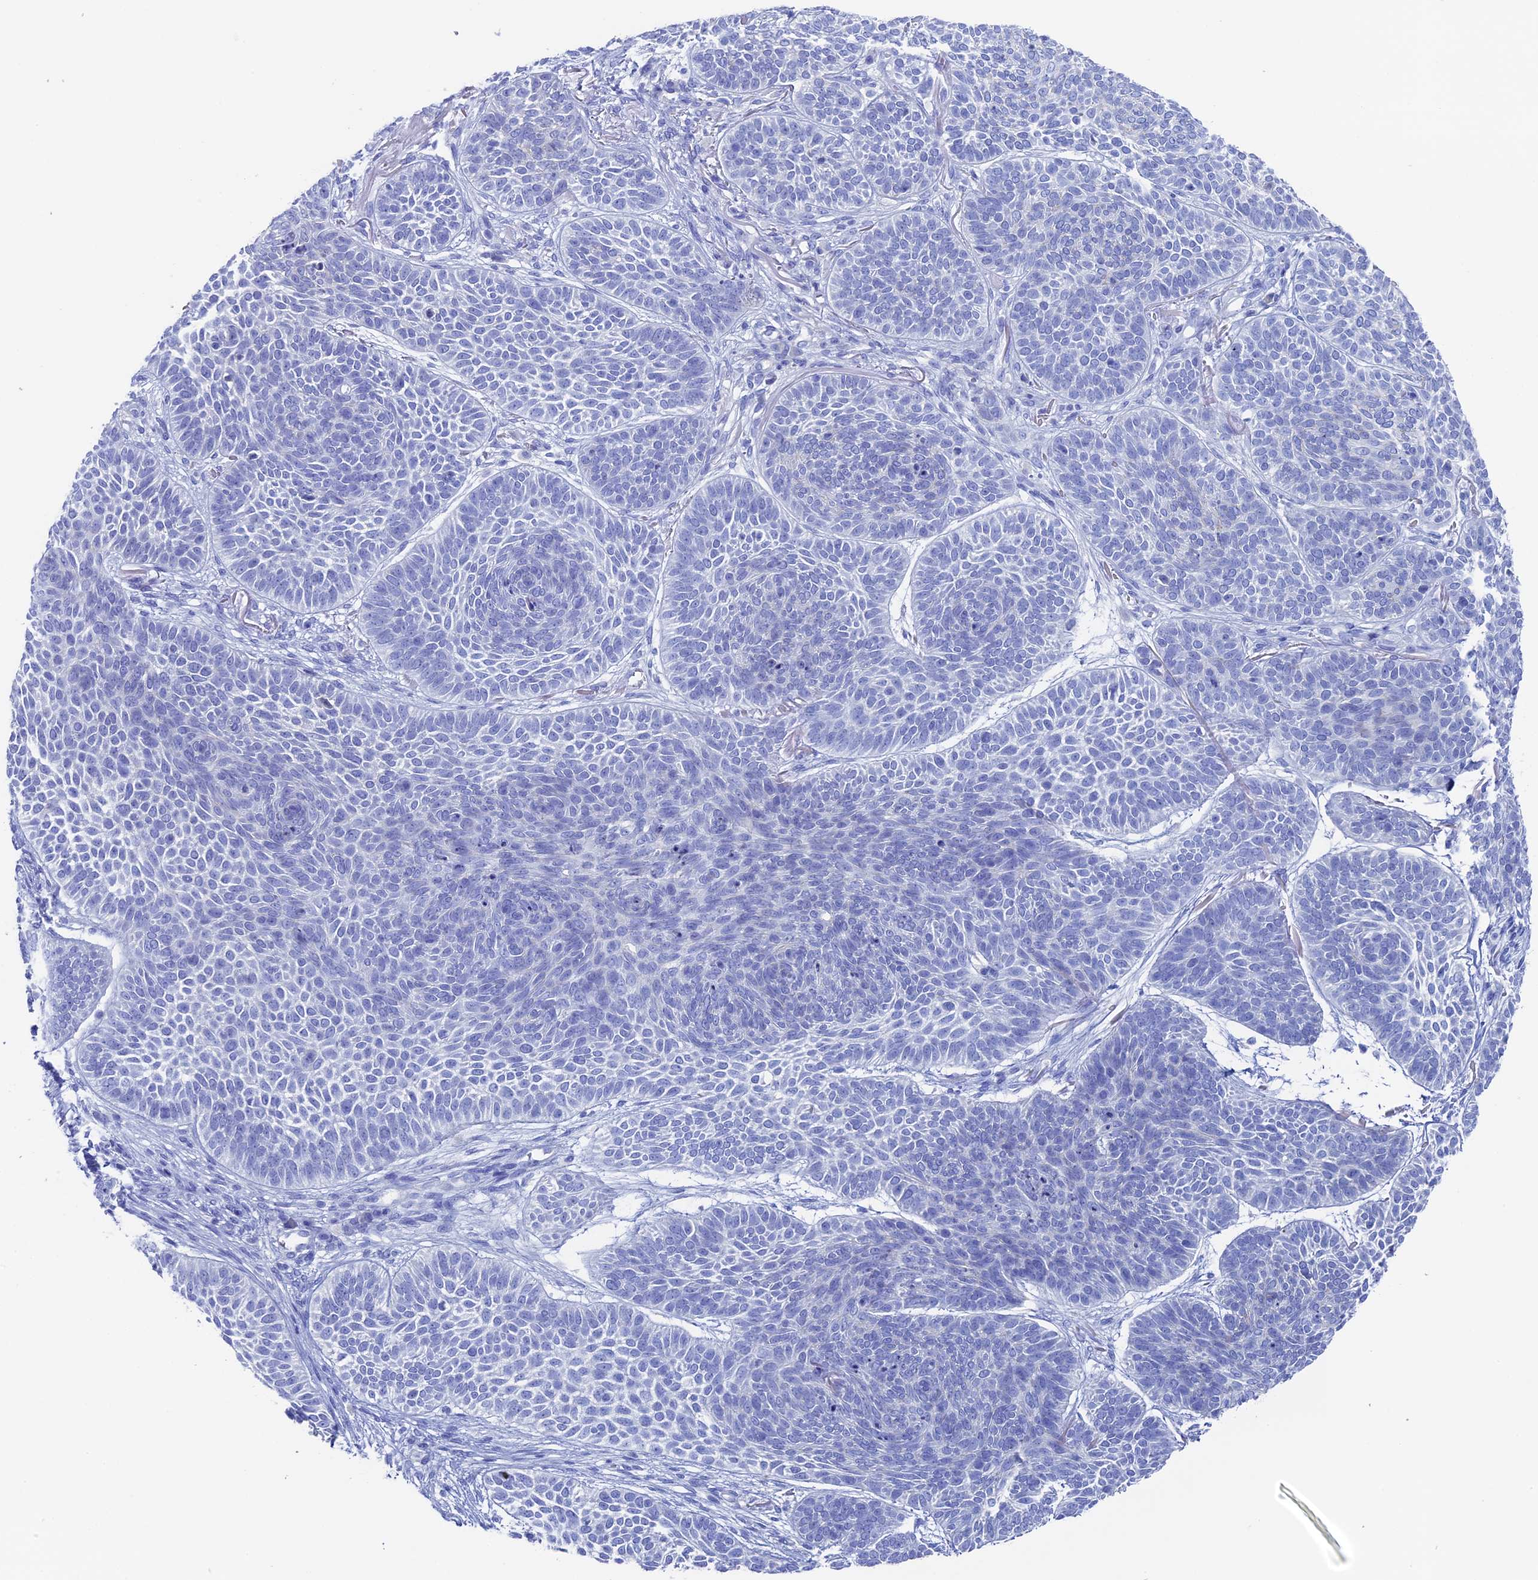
{"staining": {"intensity": "negative", "quantity": "none", "location": "none"}, "tissue": "skin cancer", "cell_type": "Tumor cells", "image_type": "cancer", "snomed": [{"axis": "morphology", "description": "Basal cell carcinoma"}, {"axis": "topography", "description": "Skin"}], "caption": "Tumor cells are negative for brown protein staining in basal cell carcinoma (skin).", "gene": "UNC119", "patient": {"sex": "male", "age": 85}}